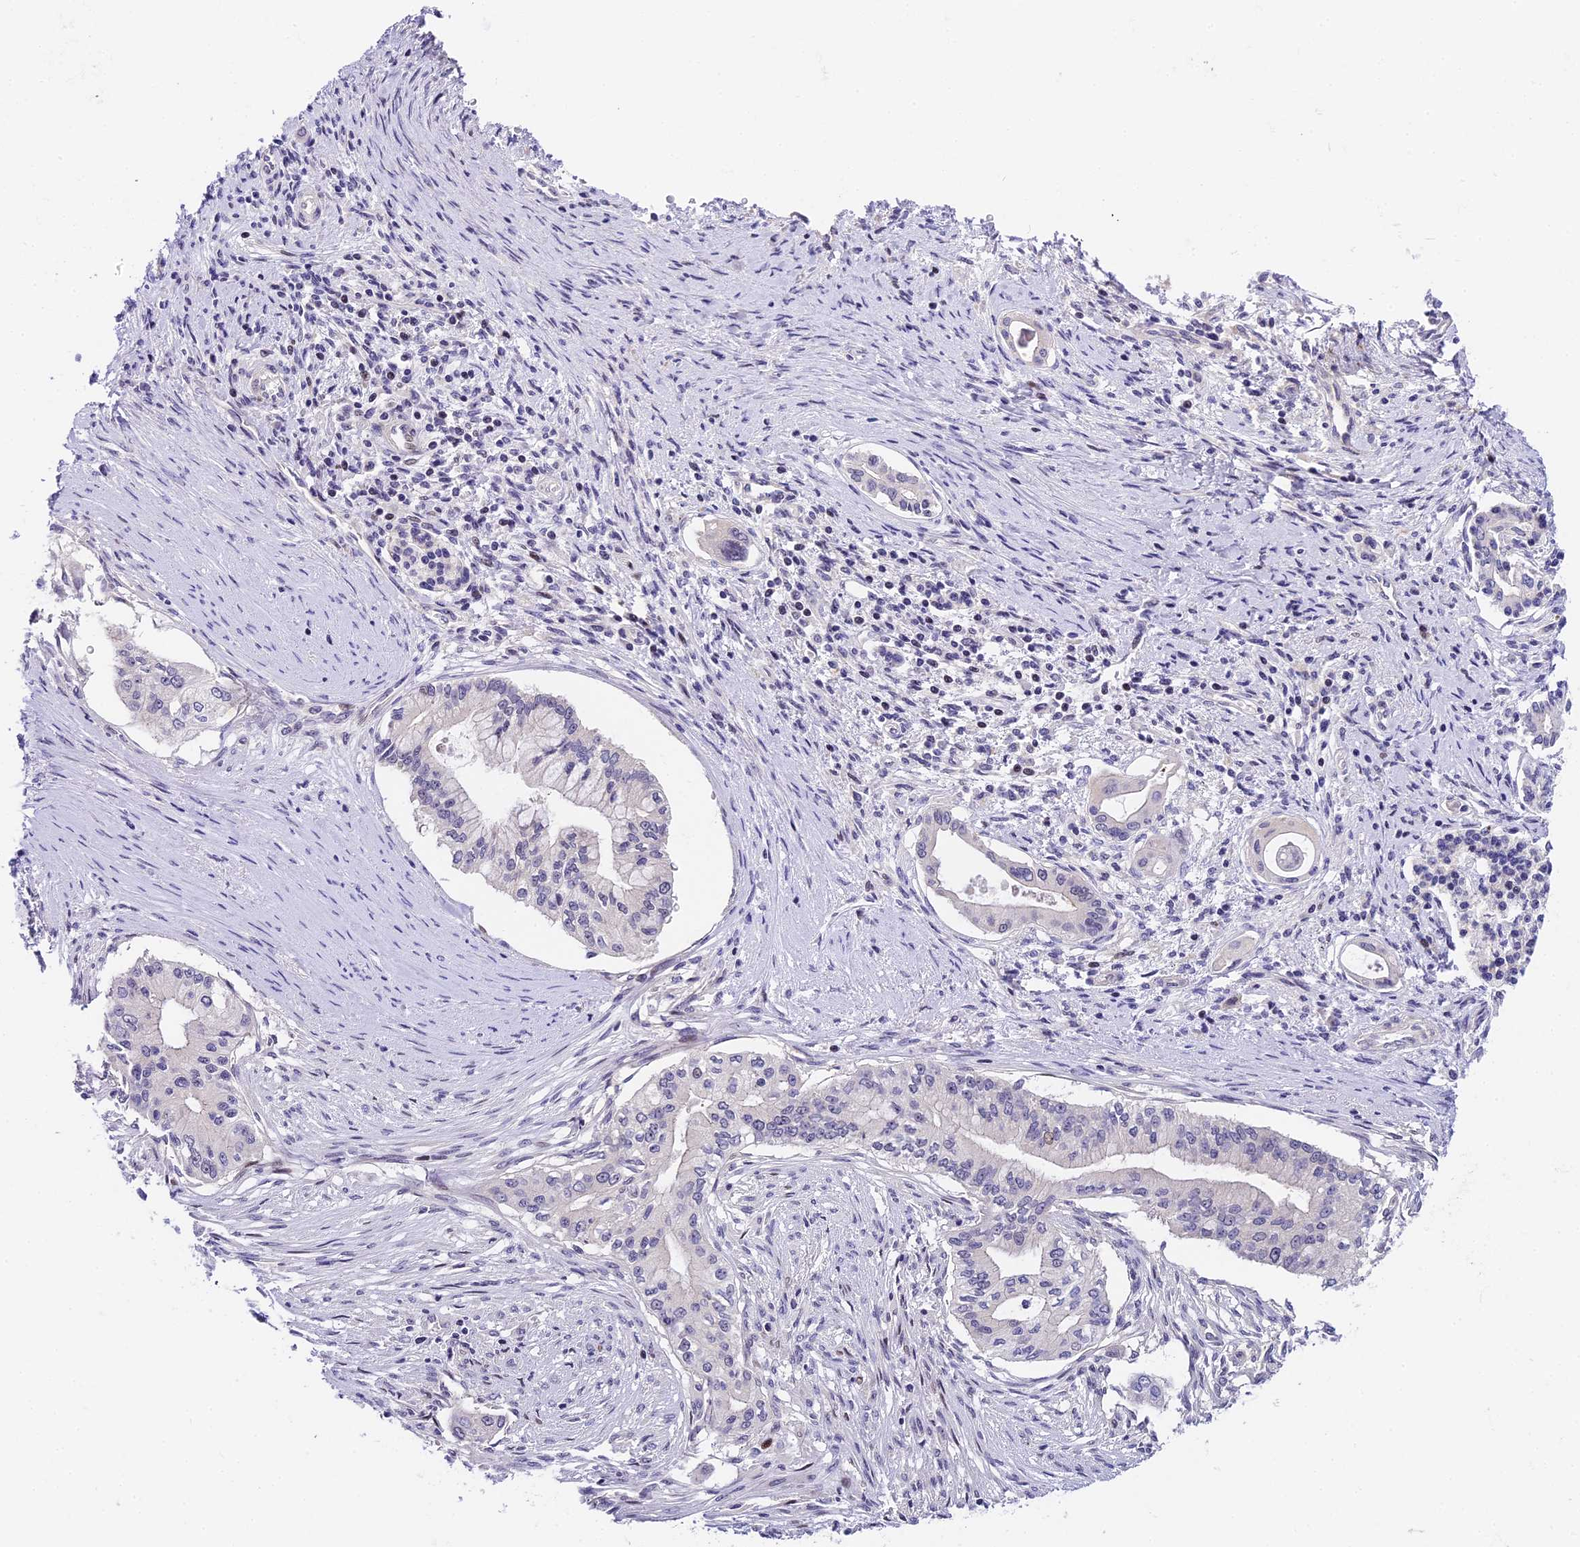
{"staining": {"intensity": "negative", "quantity": "none", "location": "none"}, "tissue": "pancreatic cancer", "cell_type": "Tumor cells", "image_type": "cancer", "snomed": [{"axis": "morphology", "description": "Adenocarcinoma, NOS"}, {"axis": "topography", "description": "Pancreas"}], "caption": "Micrograph shows no significant protein positivity in tumor cells of adenocarcinoma (pancreatic). Nuclei are stained in blue.", "gene": "MIDN", "patient": {"sex": "male", "age": 46}}